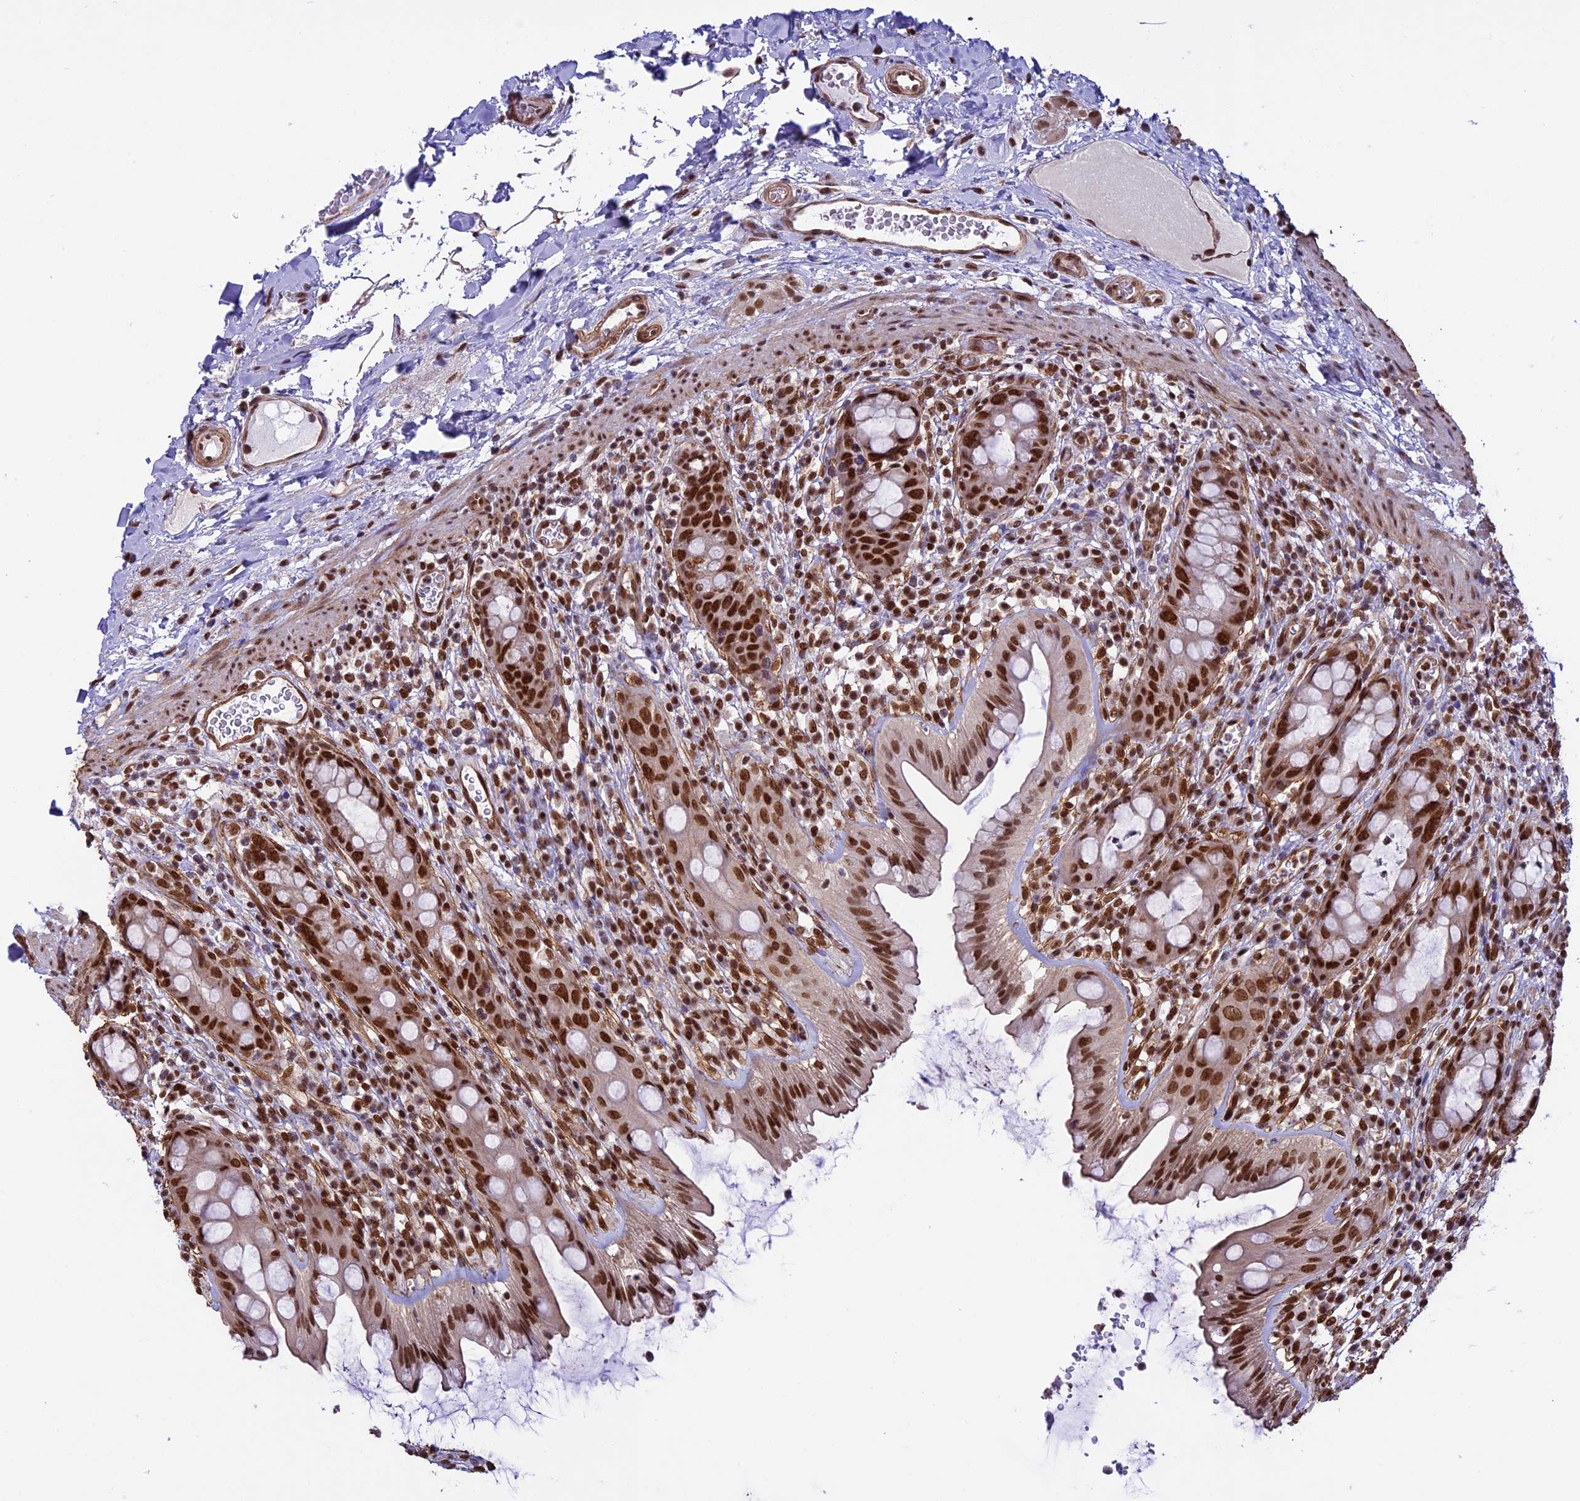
{"staining": {"intensity": "strong", "quantity": ">75%", "location": "nuclear"}, "tissue": "rectum", "cell_type": "Glandular cells", "image_type": "normal", "snomed": [{"axis": "morphology", "description": "Normal tissue, NOS"}, {"axis": "topography", "description": "Rectum"}], "caption": "Immunohistochemical staining of normal rectum shows strong nuclear protein positivity in approximately >75% of glandular cells.", "gene": "MPHOSPH8", "patient": {"sex": "female", "age": 57}}